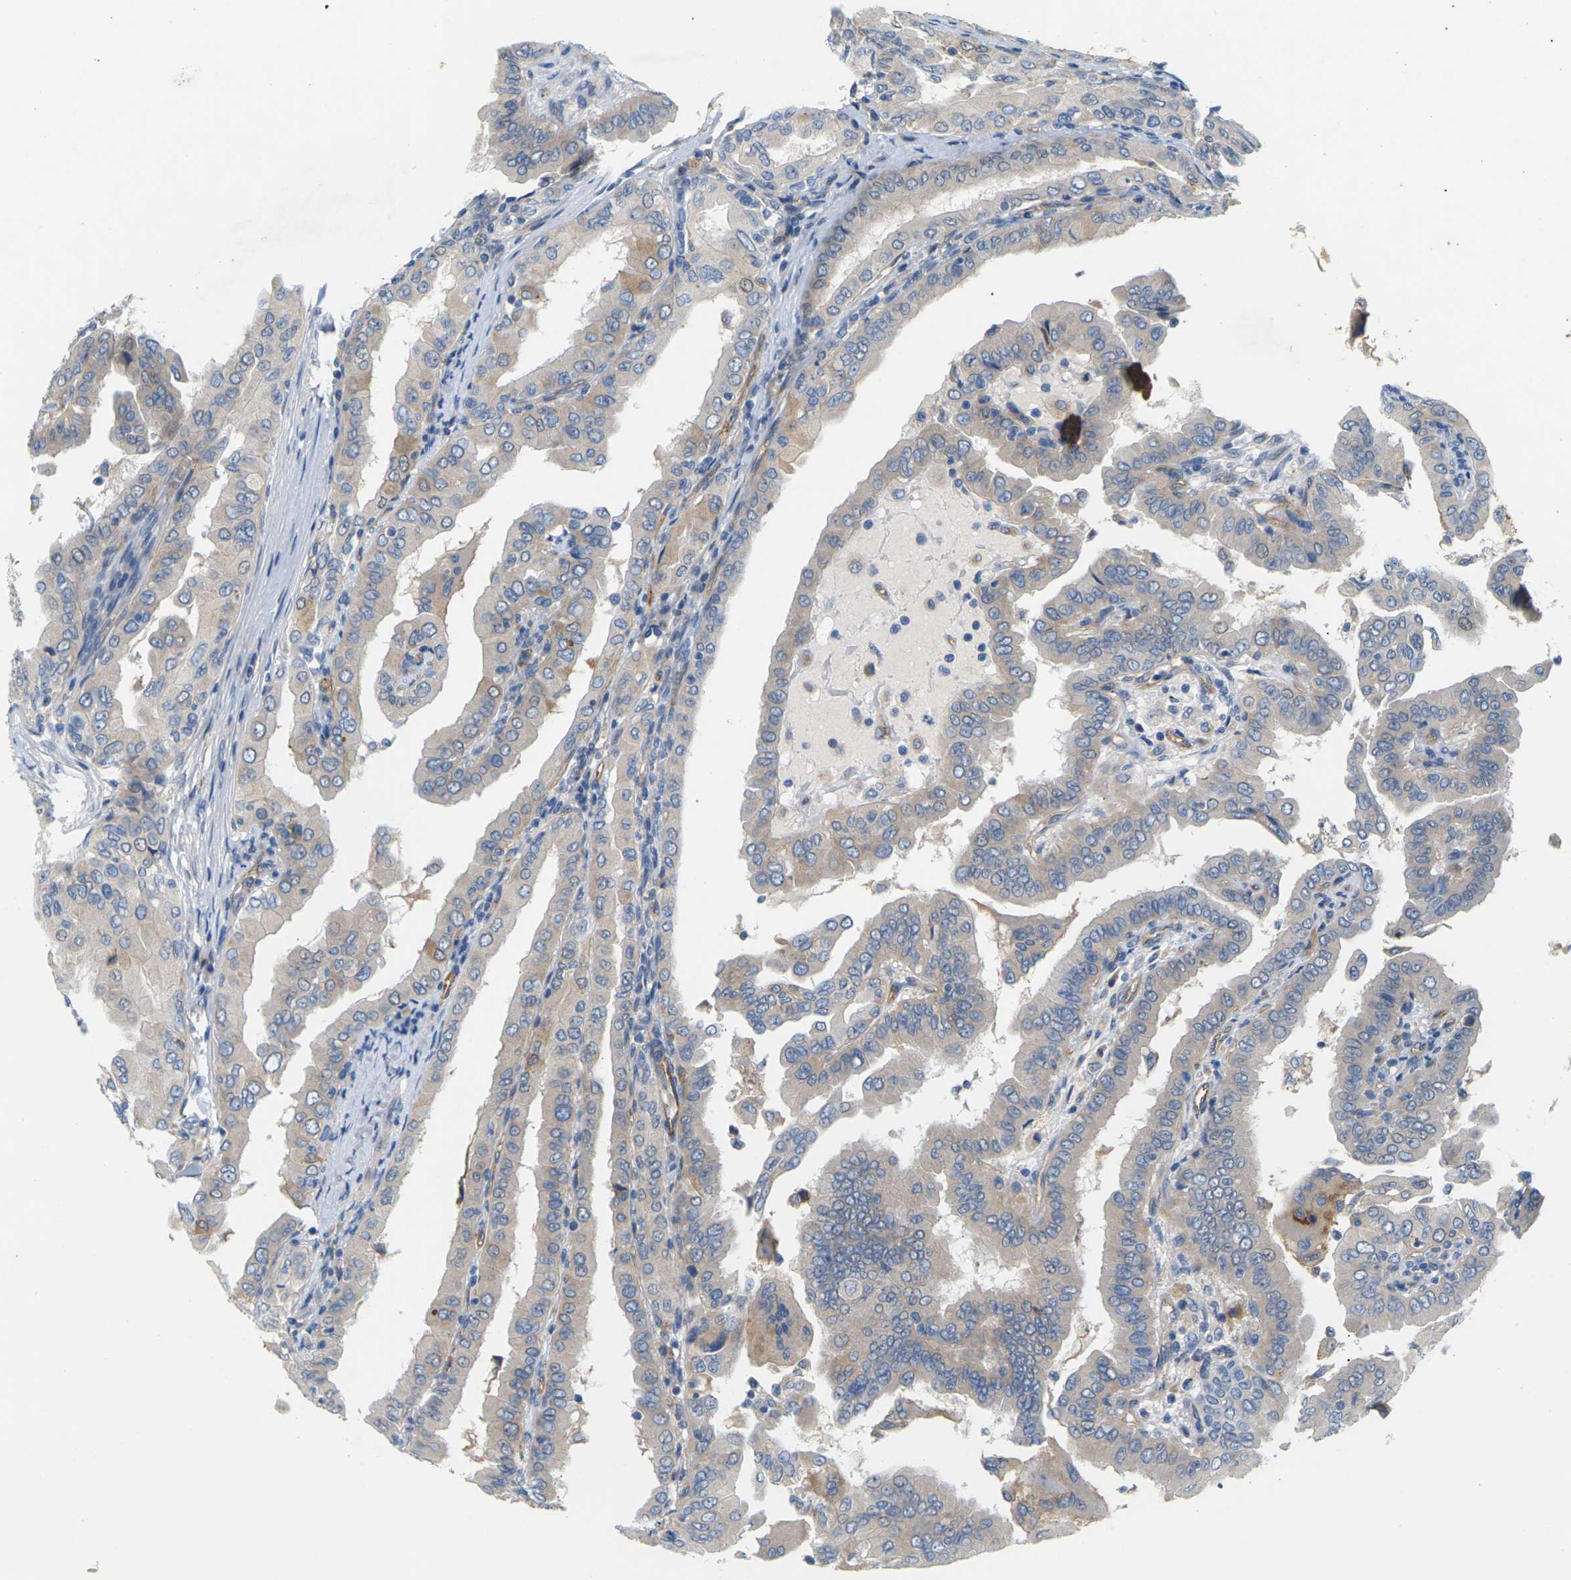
{"staining": {"intensity": "weak", "quantity": ">75%", "location": "cytoplasmic/membranous"}, "tissue": "thyroid cancer", "cell_type": "Tumor cells", "image_type": "cancer", "snomed": [{"axis": "morphology", "description": "Papillary adenocarcinoma, NOS"}, {"axis": "topography", "description": "Thyroid gland"}], "caption": "Human papillary adenocarcinoma (thyroid) stained with a protein marker reveals weak staining in tumor cells.", "gene": "ITGA5", "patient": {"sex": "male", "age": 33}}